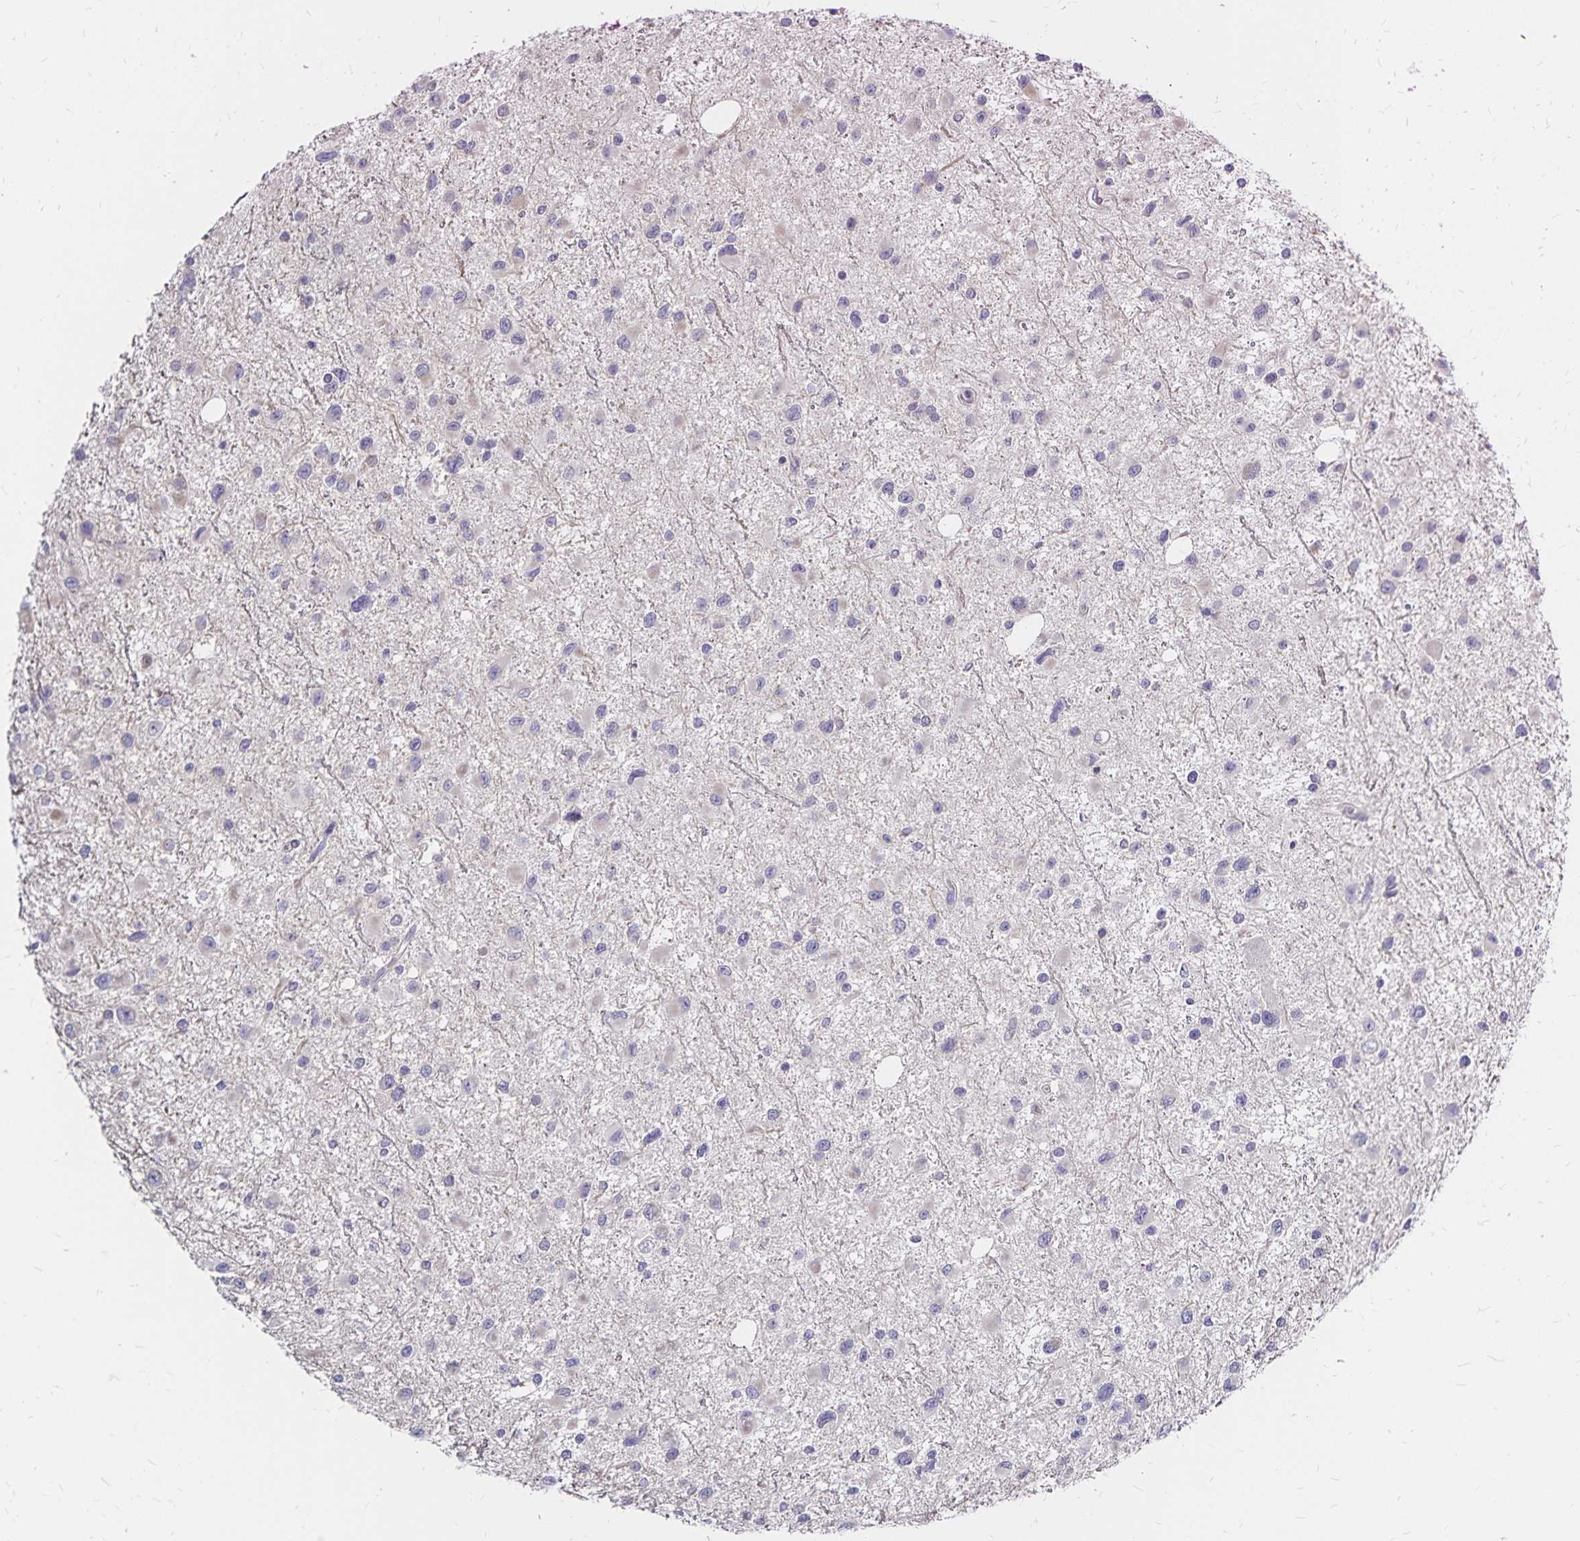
{"staining": {"intensity": "negative", "quantity": "none", "location": "none"}, "tissue": "glioma", "cell_type": "Tumor cells", "image_type": "cancer", "snomed": [{"axis": "morphology", "description": "Glioma, malignant, Low grade"}, {"axis": "topography", "description": "Brain"}], "caption": "This is an immunohistochemistry photomicrograph of glioma. There is no expression in tumor cells.", "gene": "NAGPA", "patient": {"sex": "female", "age": 32}}